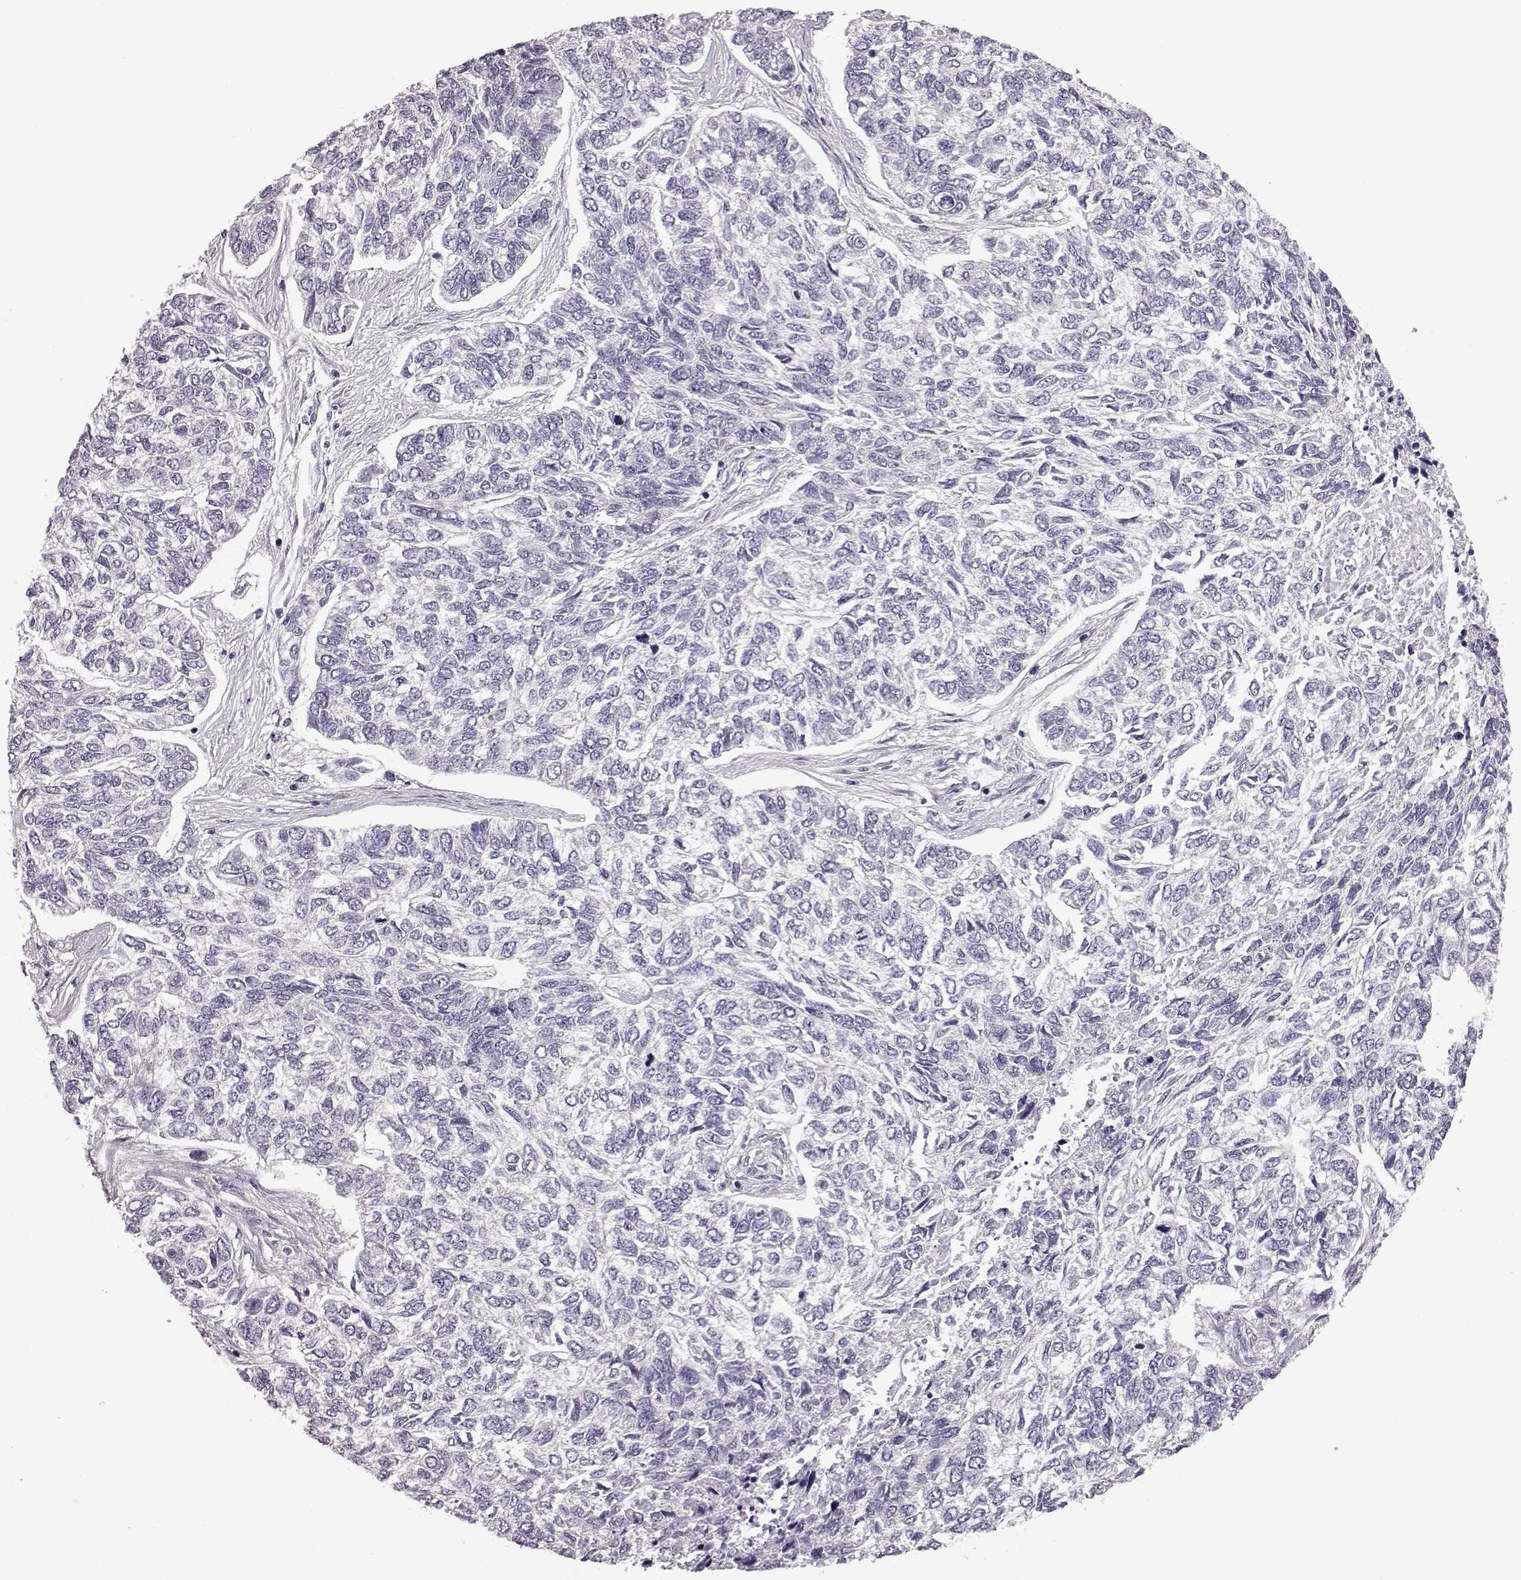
{"staining": {"intensity": "negative", "quantity": "none", "location": "none"}, "tissue": "skin cancer", "cell_type": "Tumor cells", "image_type": "cancer", "snomed": [{"axis": "morphology", "description": "Basal cell carcinoma"}, {"axis": "topography", "description": "Skin"}], "caption": "This photomicrograph is of skin basal cell carcinoma stained with immunohistochemistry to label a protein in brown with the nuclei are counter-stained blue. There is no expression in tumor cells. (DAB (3,3'-diaminobenzidine) IHC visualized using brightfield microscopy, high magnification).", "gene": "EDDM3B", "patient": {"sex": "female", "age": 65}}